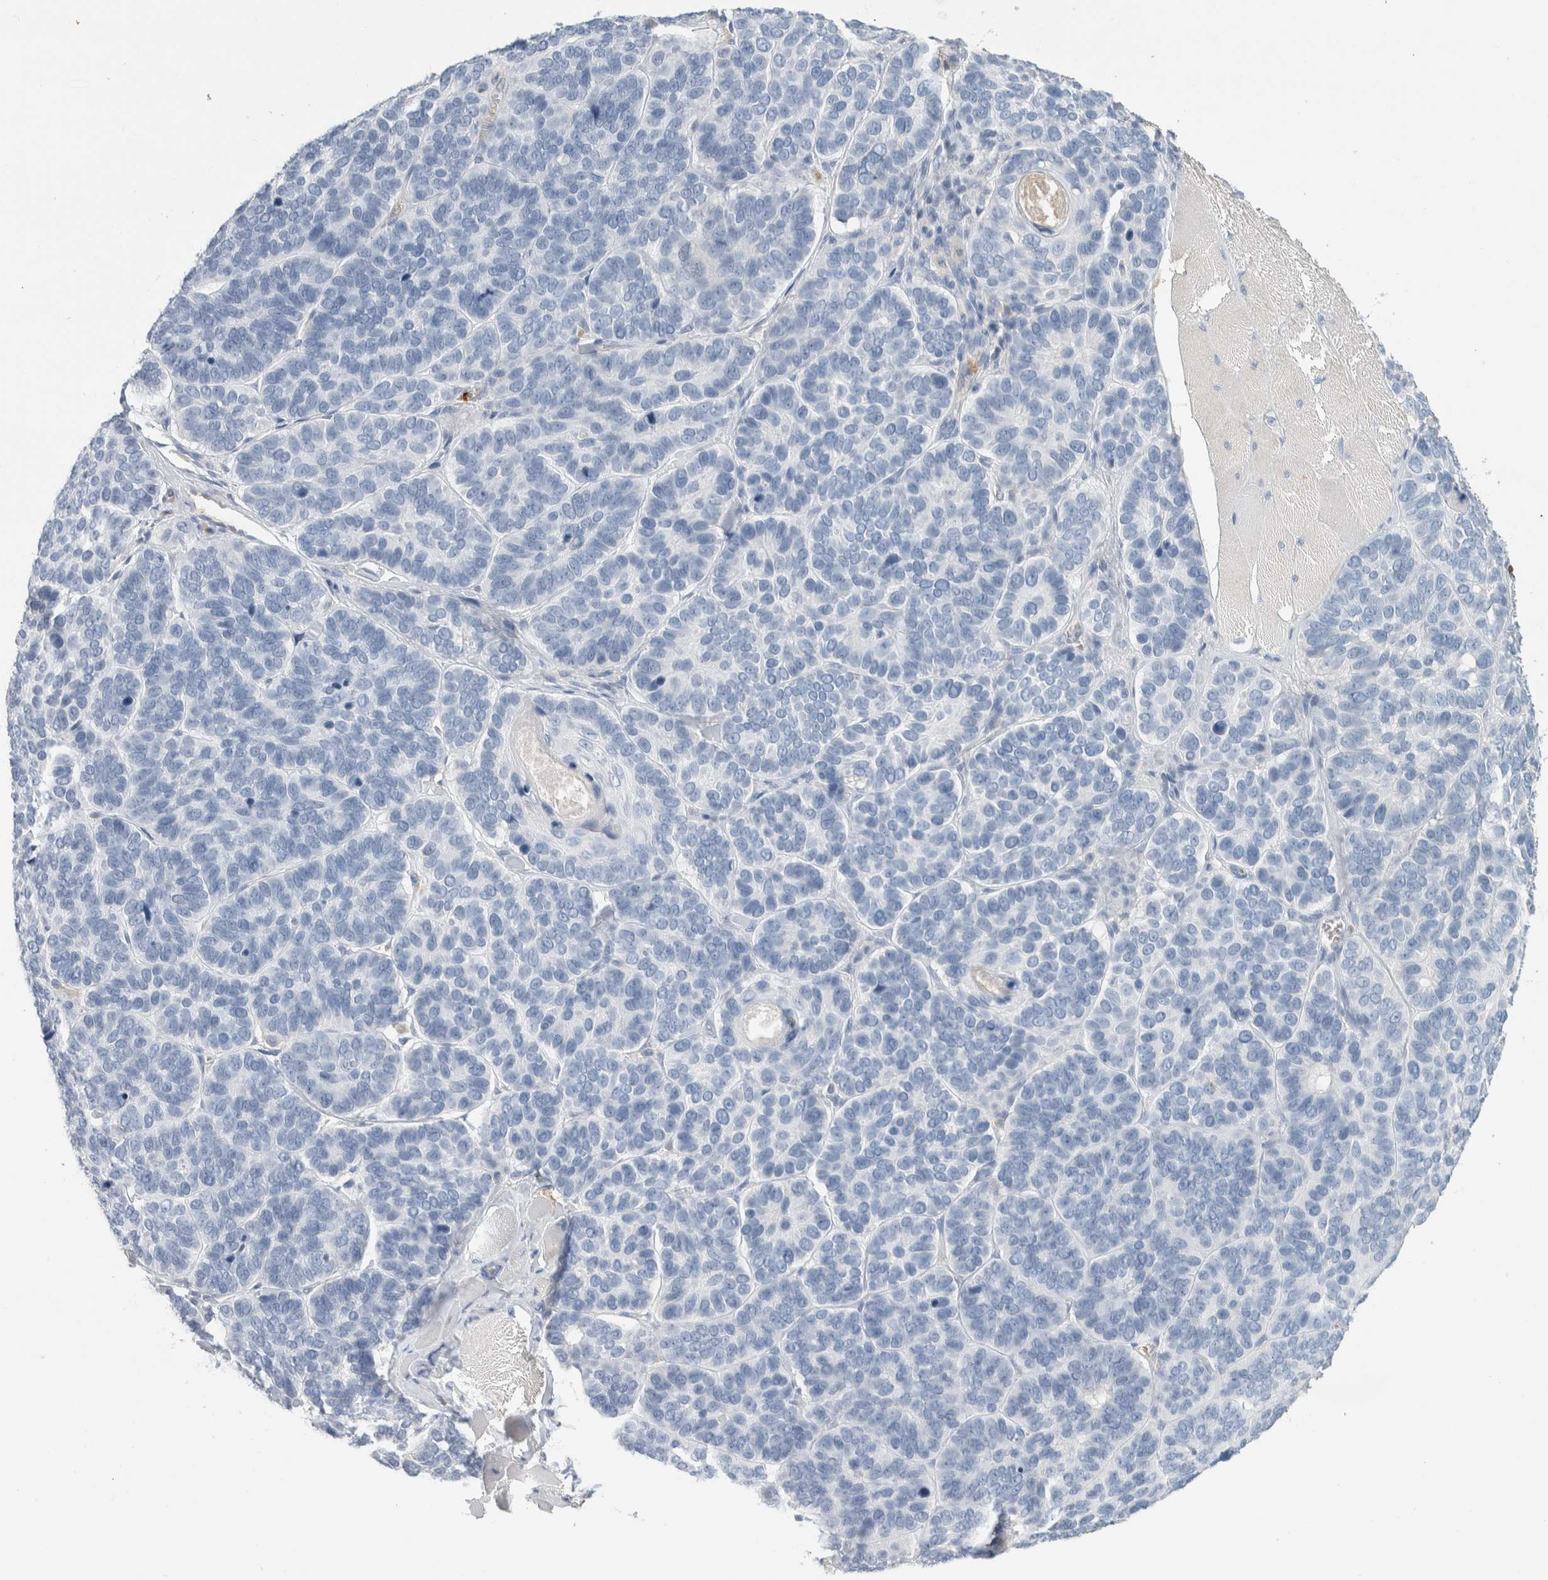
{"staining": {"intensity": "negative", "quantity": "none", "location": "none"}, "tissue": "skin cancer", "cell_type": "Tumor cells", "image_type": "cancer", "snomed": [{"axis": "morphology", "description": "Basal cell carcinoma"}, {"axis": "topography", "description": "Skin"}], "caption": "Skin basal cell carcinoma stained for a protein using immunohistochemistry demonstrates no staining tumor cells.", "gene": "CA1", "patient": {"sex": "male", "age": 62}}